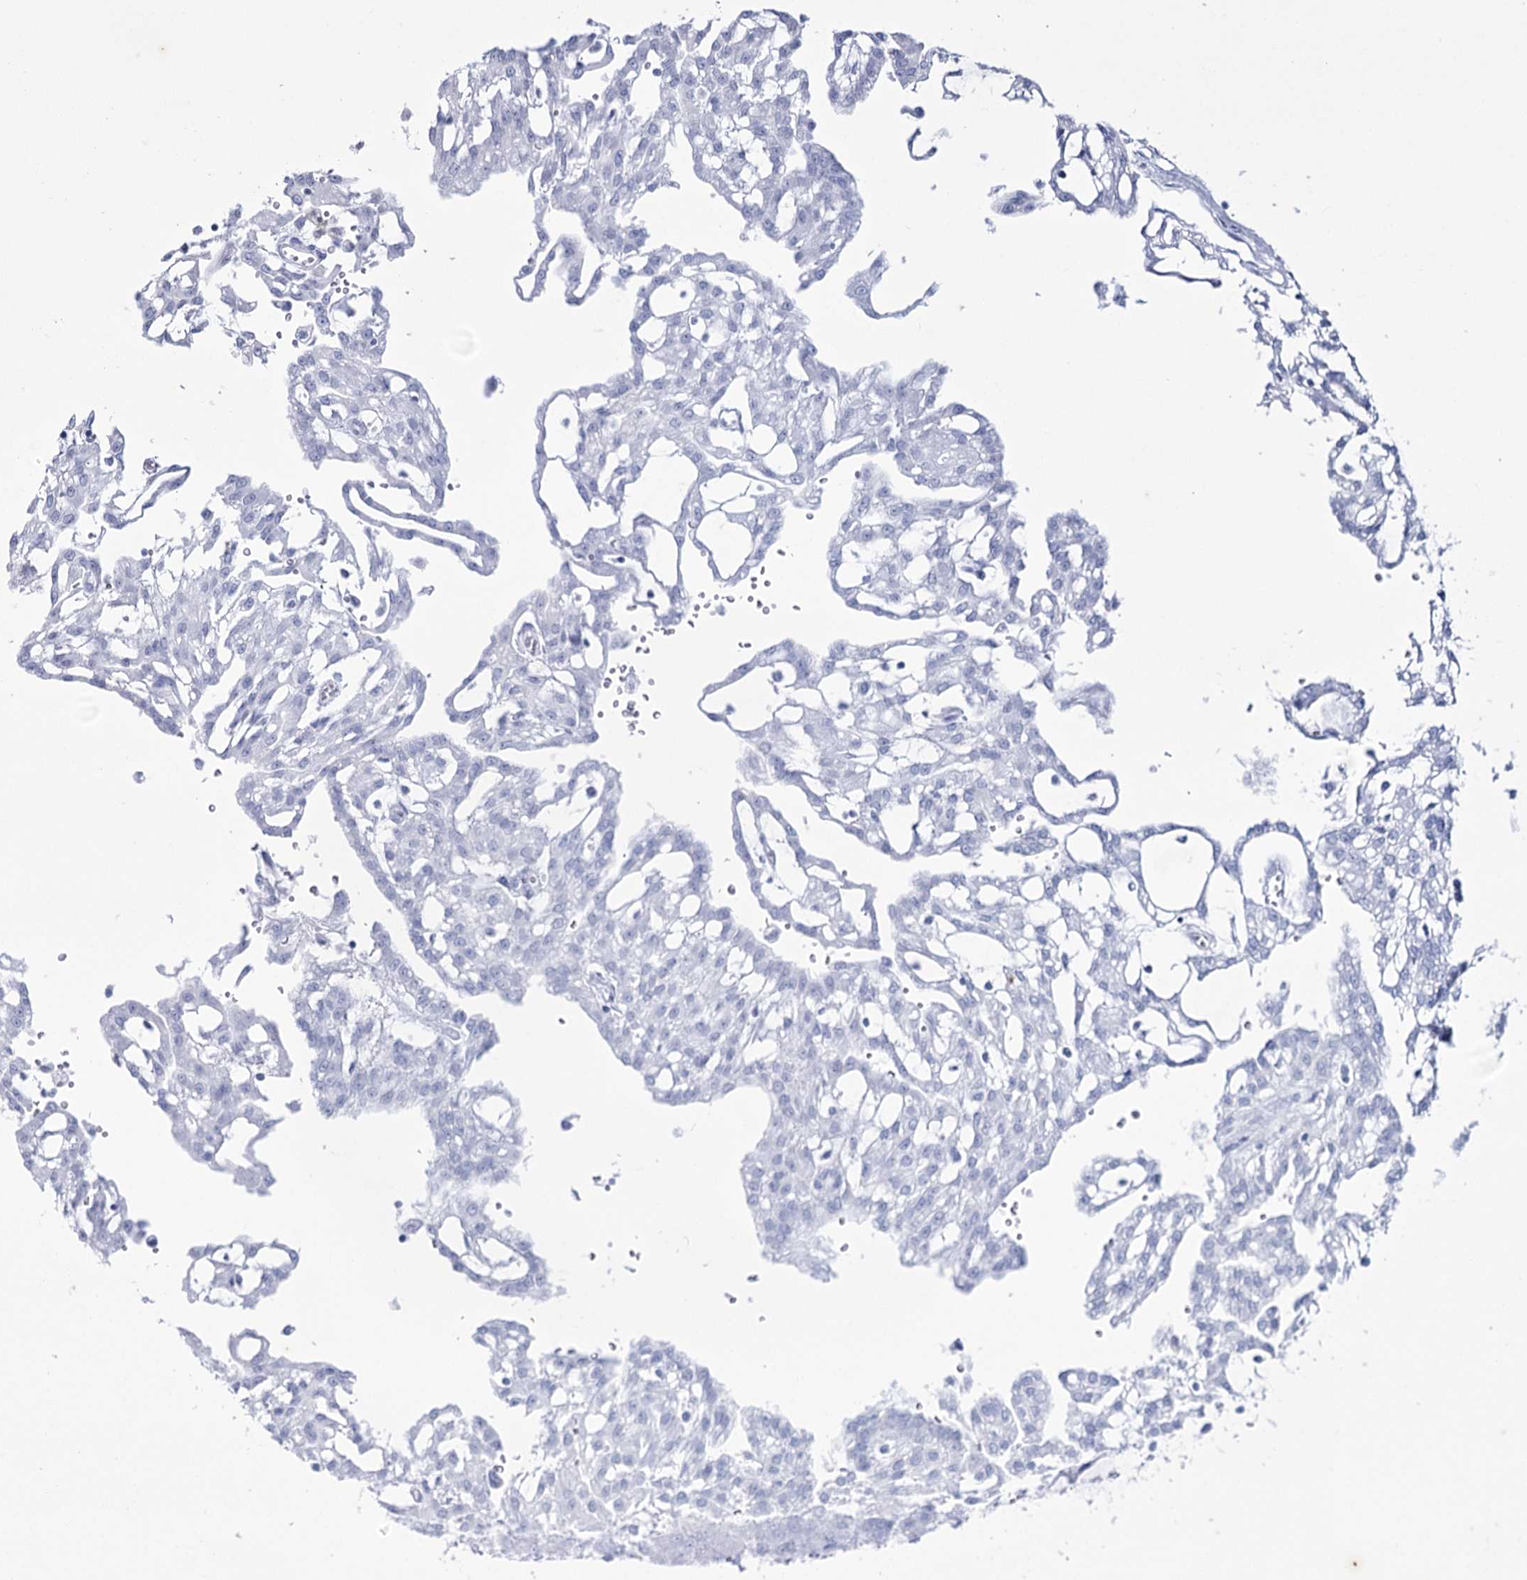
{"staining": {"intensity": "negative", "quantity": "none", "location": "none"}, "tissue": "renal cancer", "cell_type": "Tumor cells", "image_type": "cancer", "snomed": [{"axis": "morphology", "description": "Adenocarcinoma, NOS"}, {"axis": "topography", "description": "Kidney"}], "caption": "DAB (3,3'-diaminobenzidine) immunohistochemical staining of human adenocarcinoma (renal) reveals no significant positivity in tumor cells.", "gene": "SH3TC1", "patient": {"sex": "male", "age": 63}}